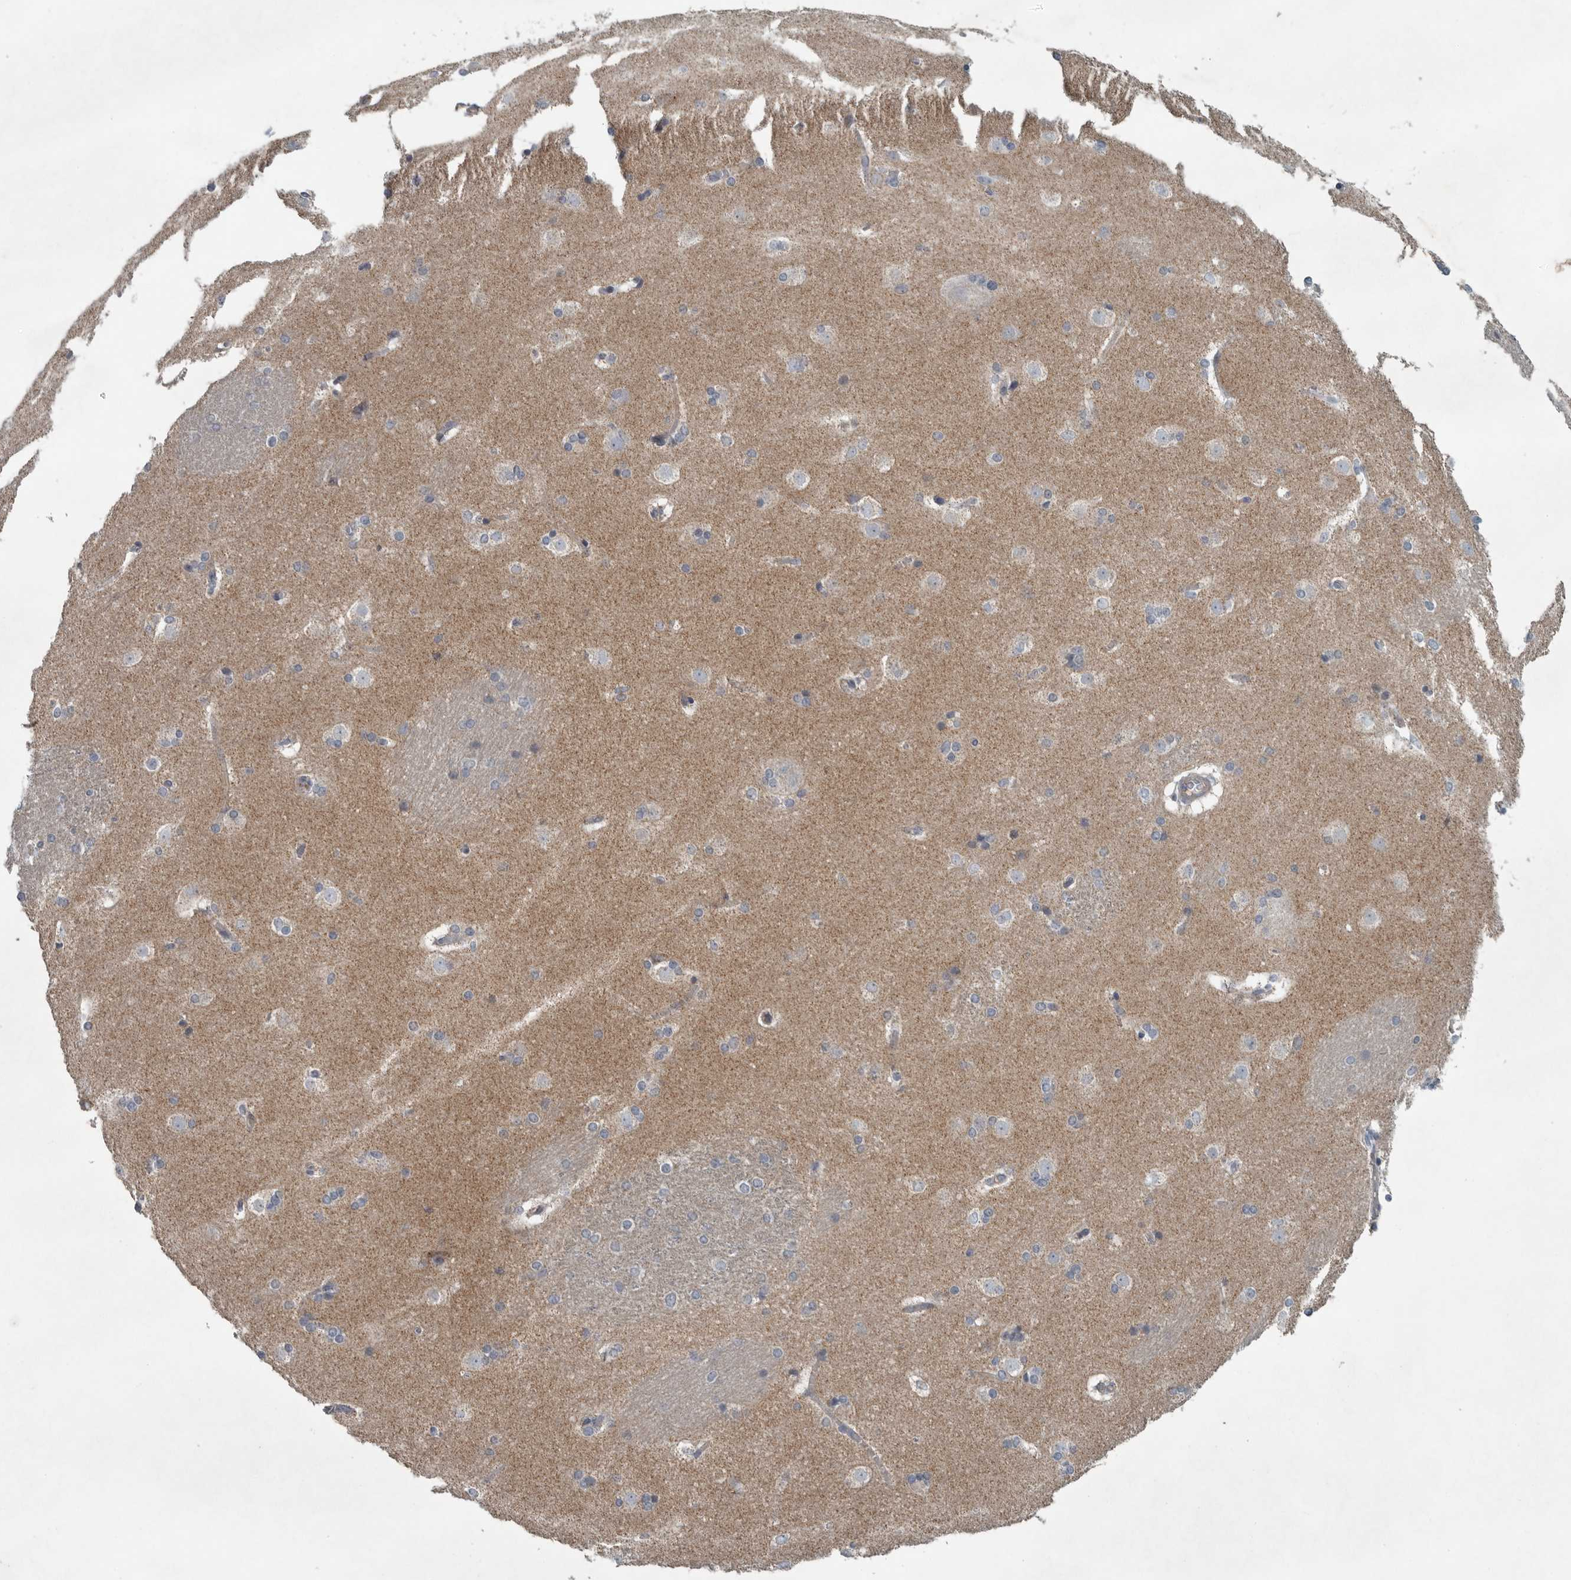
{"staining": {"intensity": "moderate", "quantity": "<25%", "location": "cytoplasmic/membranous"}, "tissue": "caudate", "cell_type": "Glial cells", "image_type": "normal", "snomed": [{"axis": "morphology", "description": "Normal tissue, NOS"}, {"axis": "topography", "description": "Lateral ventricle wall"}], "caption": "A brown stain shows moderate cytoplasmic/membranous staining of a protein in glial cells of normal caudate. Using DAB (3,3'-diaminobenzidine) (brown) and hematoxylin (blue) stains, captured at high magnification using brightfield microscopy.", "gene": "MPP3", "patient": {"sex": "female", "age": 19}}